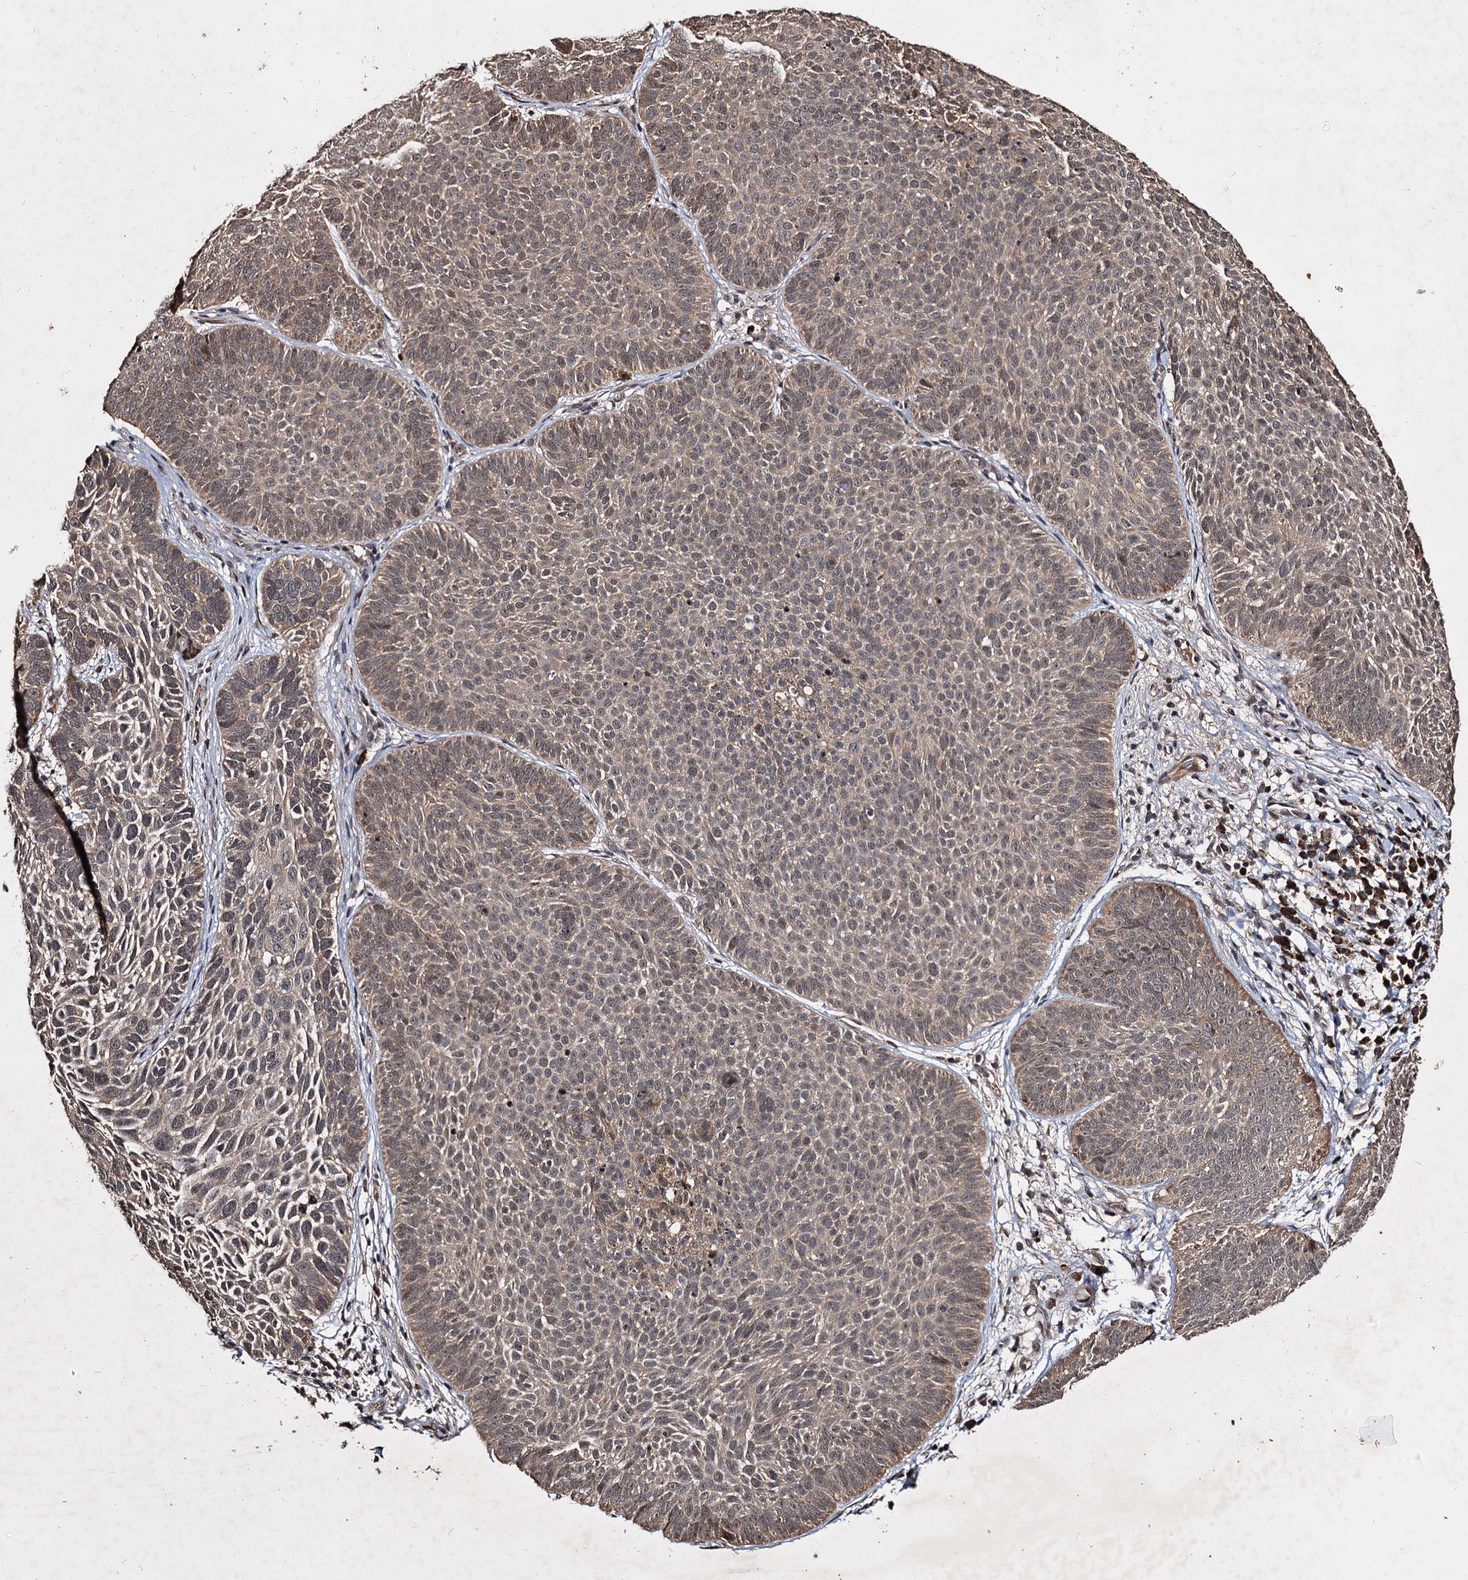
{"staining": {"intensity": "moderate", "quantity": "25%-75%", "location": "cytoplasmic/membranous,nuclear"}, "tissue": "skin cancer", "cell_type": "Tumor cells", "image_type": "cancer", "snomed": [{"axis": "morphology", "description": "Basal cell carcinoma"}, {"axis": "topography", "description": "Skin"}], "caption": "A micrograph of human skin cancer (basal cell carcinoma) stained for a protein demonstrates moderate cytoplasmic/membranous and nuclear brown staining in tumor cells.", "gene": "SLC46A3", "patient": {"sex": "male", "age": 85}}